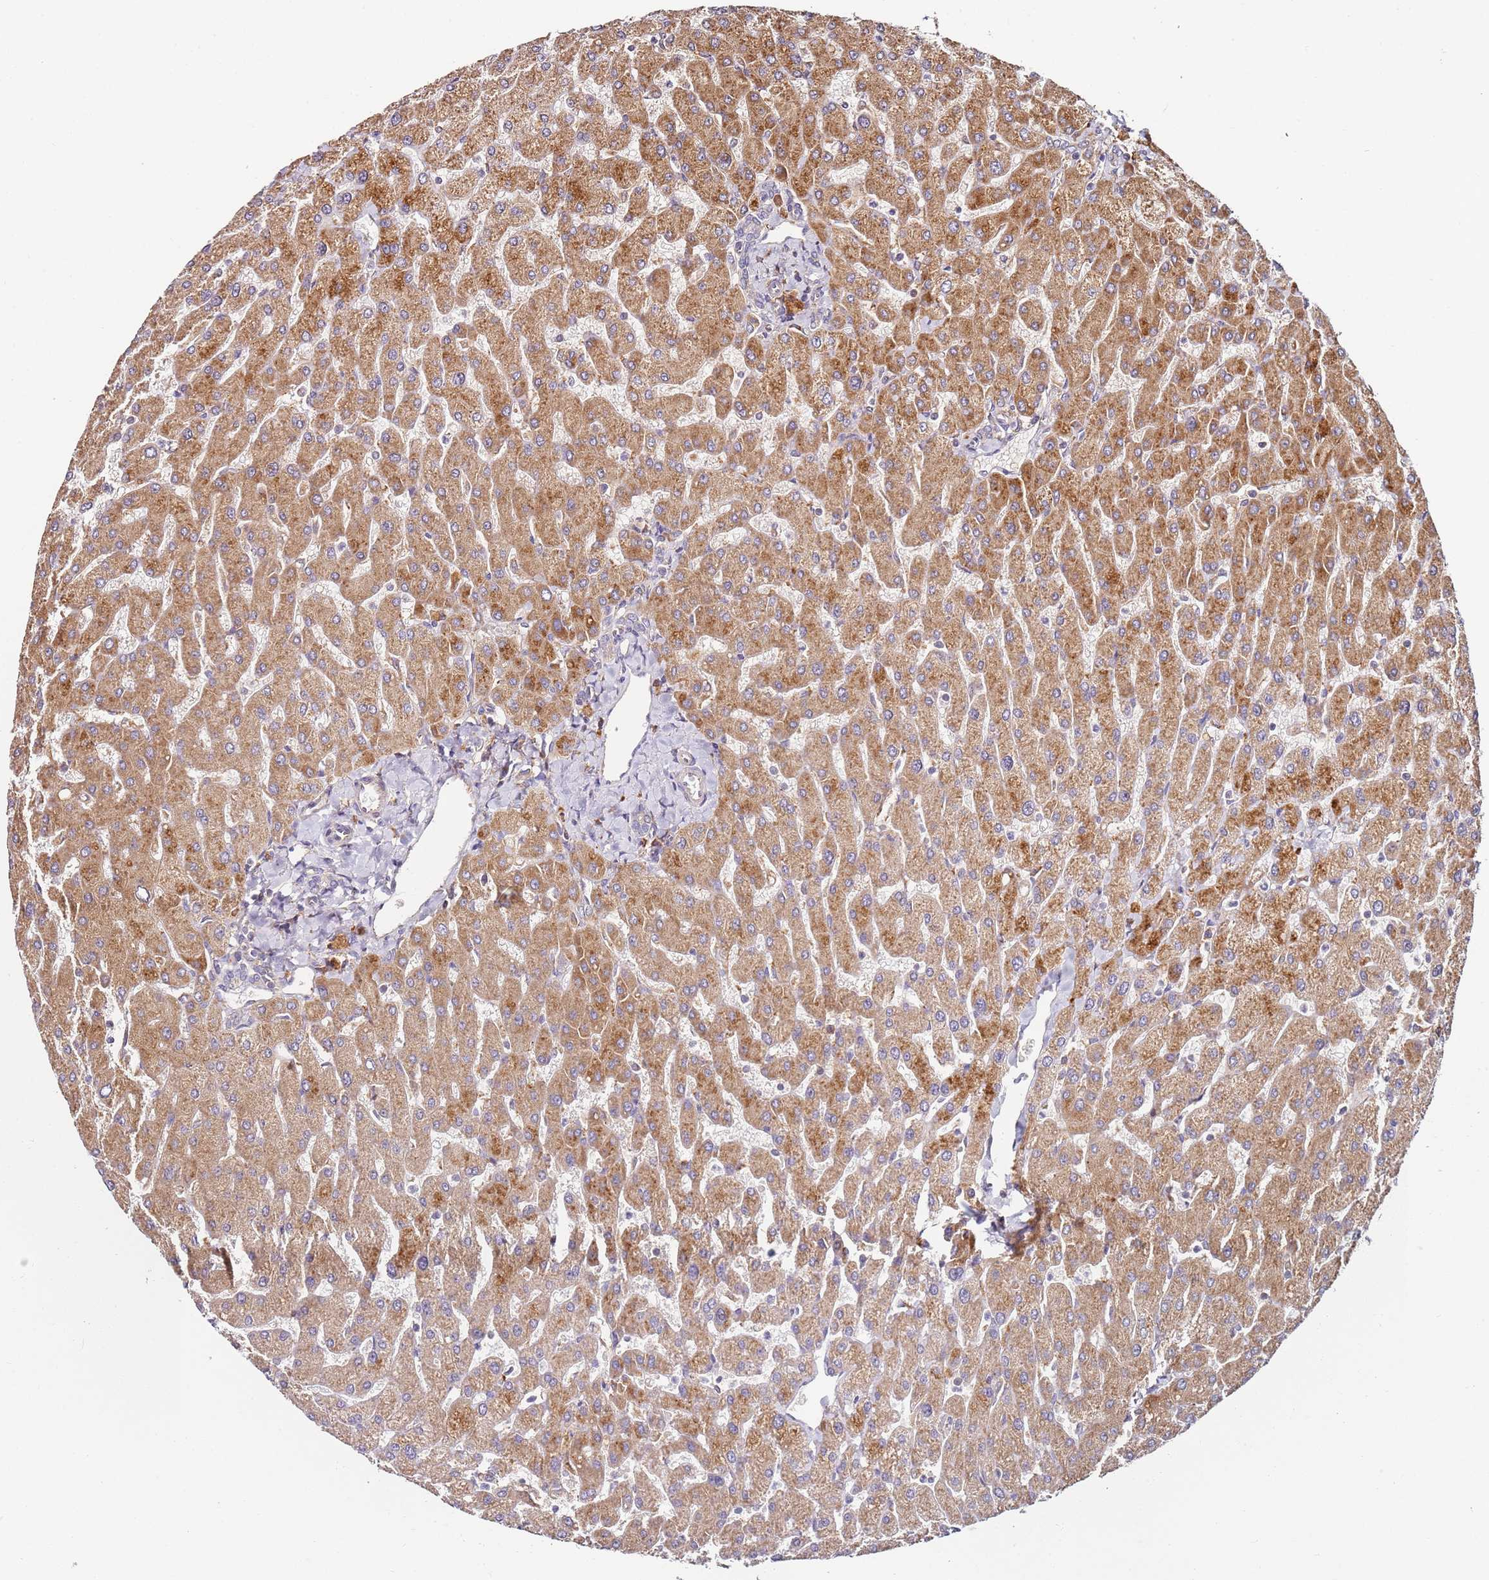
{"staining": {"intensity": "negative", "quantity": "none", "location": "none"}, "tissue": "liver", "cell_type": "Cholangiocytes", "image_type": "normal", "snomed": [{"axis": "morphology", "description": "Normal tissue, NOS"}, {"axis": "topography", "description": "Liver"}], "caption": "Protein analysis of unremarkable liver demonstrates no significant positivity in cholangiocytes. (DAB immunohistochemistry visualized using brightfield microscopy, high magnification).", "gene": "RPS3A", "patient": {"sex": "male", "age": 55}}